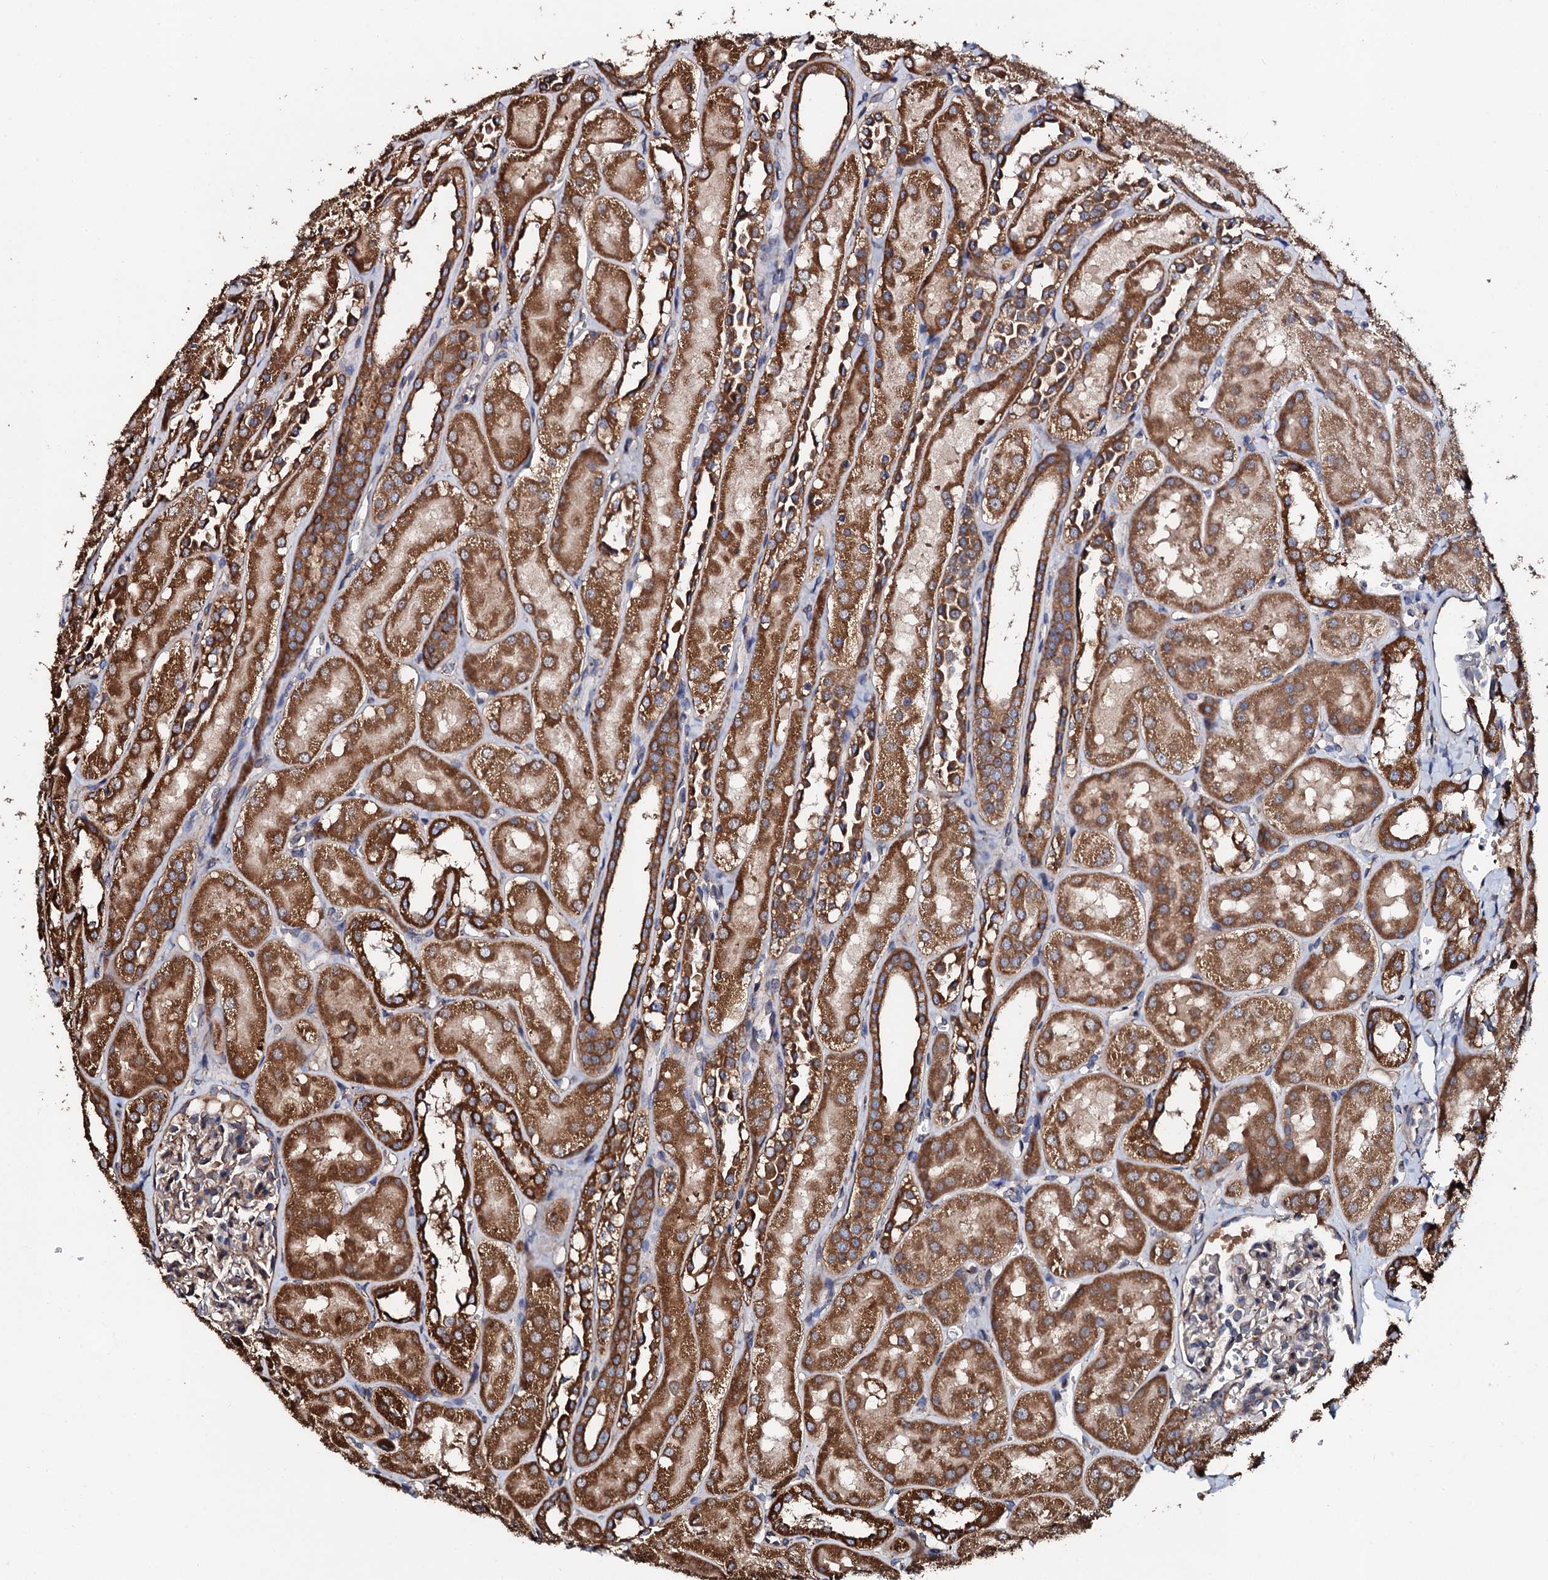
{"staining": {"intensity": "moderate", "quantity": "<25%", "location": "cytoplasmic/membranous"}, "tissue": "kidney", "cell_type": "Cells in glomeruli", "image_type": "normal", "snomed": [{"axis": "morphology", "description": "Normal tissue, NOS"}, {"axis": "topography", "description": "Kidney"}, {"axis": "topography", "description": "Urinary bladder"}], "caption": "Protein staining of normal kidney shows moderate cytoplasmic/membranous staining in about <25% of cells in glomeruli. The staining is performed using DAB brown chromogen to label protein expression. The nuclei are counter-stained blue using hematoxylin.", "gene": "CKAP5", "patient": {"sex": "male", "age": 16}}